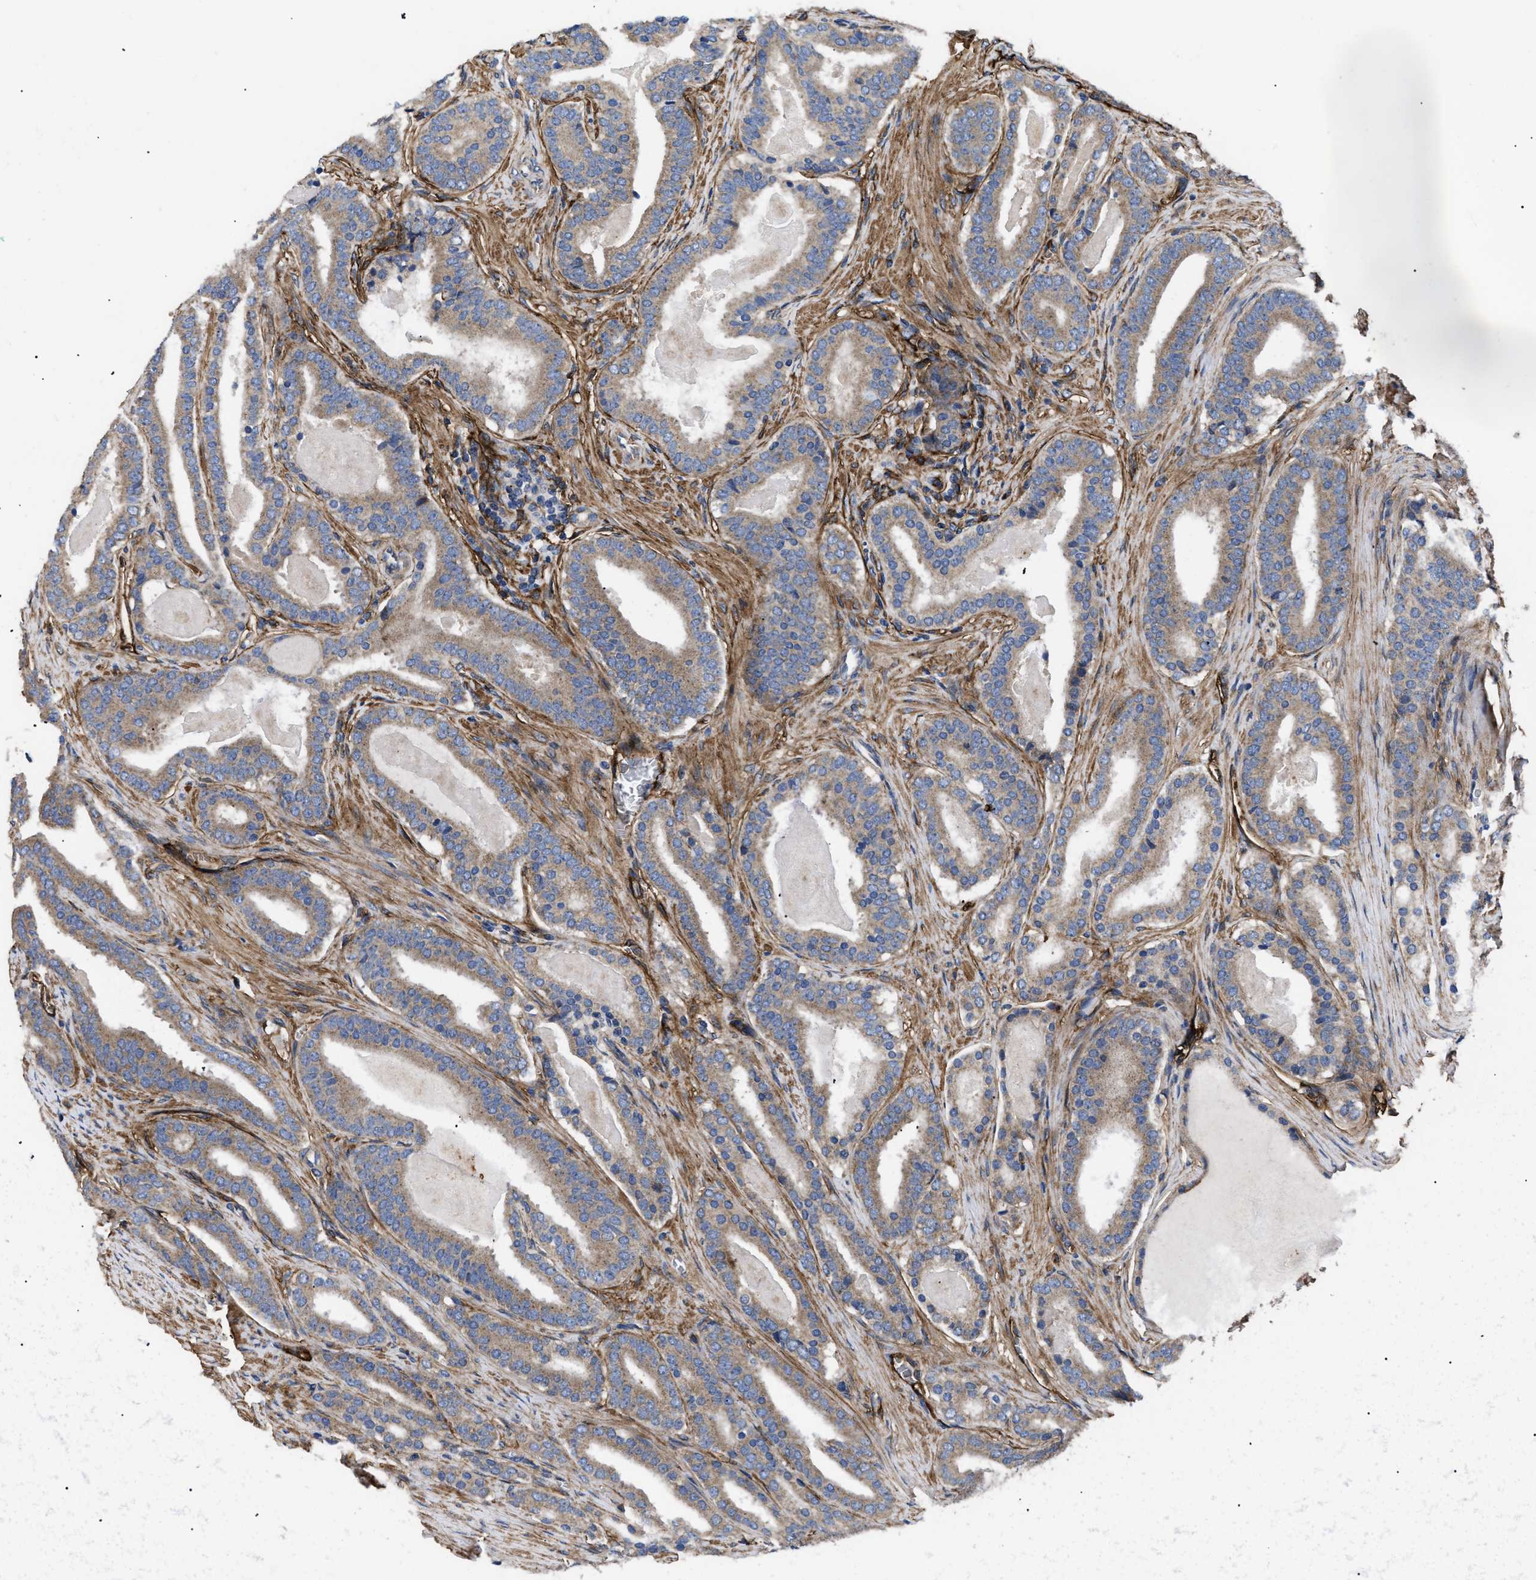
{"staining": {"intensity": "moderate", "quantity": ">75%", "location": "cytoplasmic/membranous"}, "tissue": "prostate cancer", "cell_type": "Tumor cells", "image_type": "cancer", "snomed": [{"axis": "morphology", "description": "Adenocarcinoma, High grade"}, {"axis": "topography", "description": "Prostate"}], "caption": "An immunohistochemistry (IHC) micrograph of neoplastic tissue is shown. Protein staining in brown labels moderate cytoplasmic/membranous positivity in prostate high-grade adenocarcinoma within tumor cells.", "gene": "NT5E", "patient": {"sex": "male", "age": 60}}